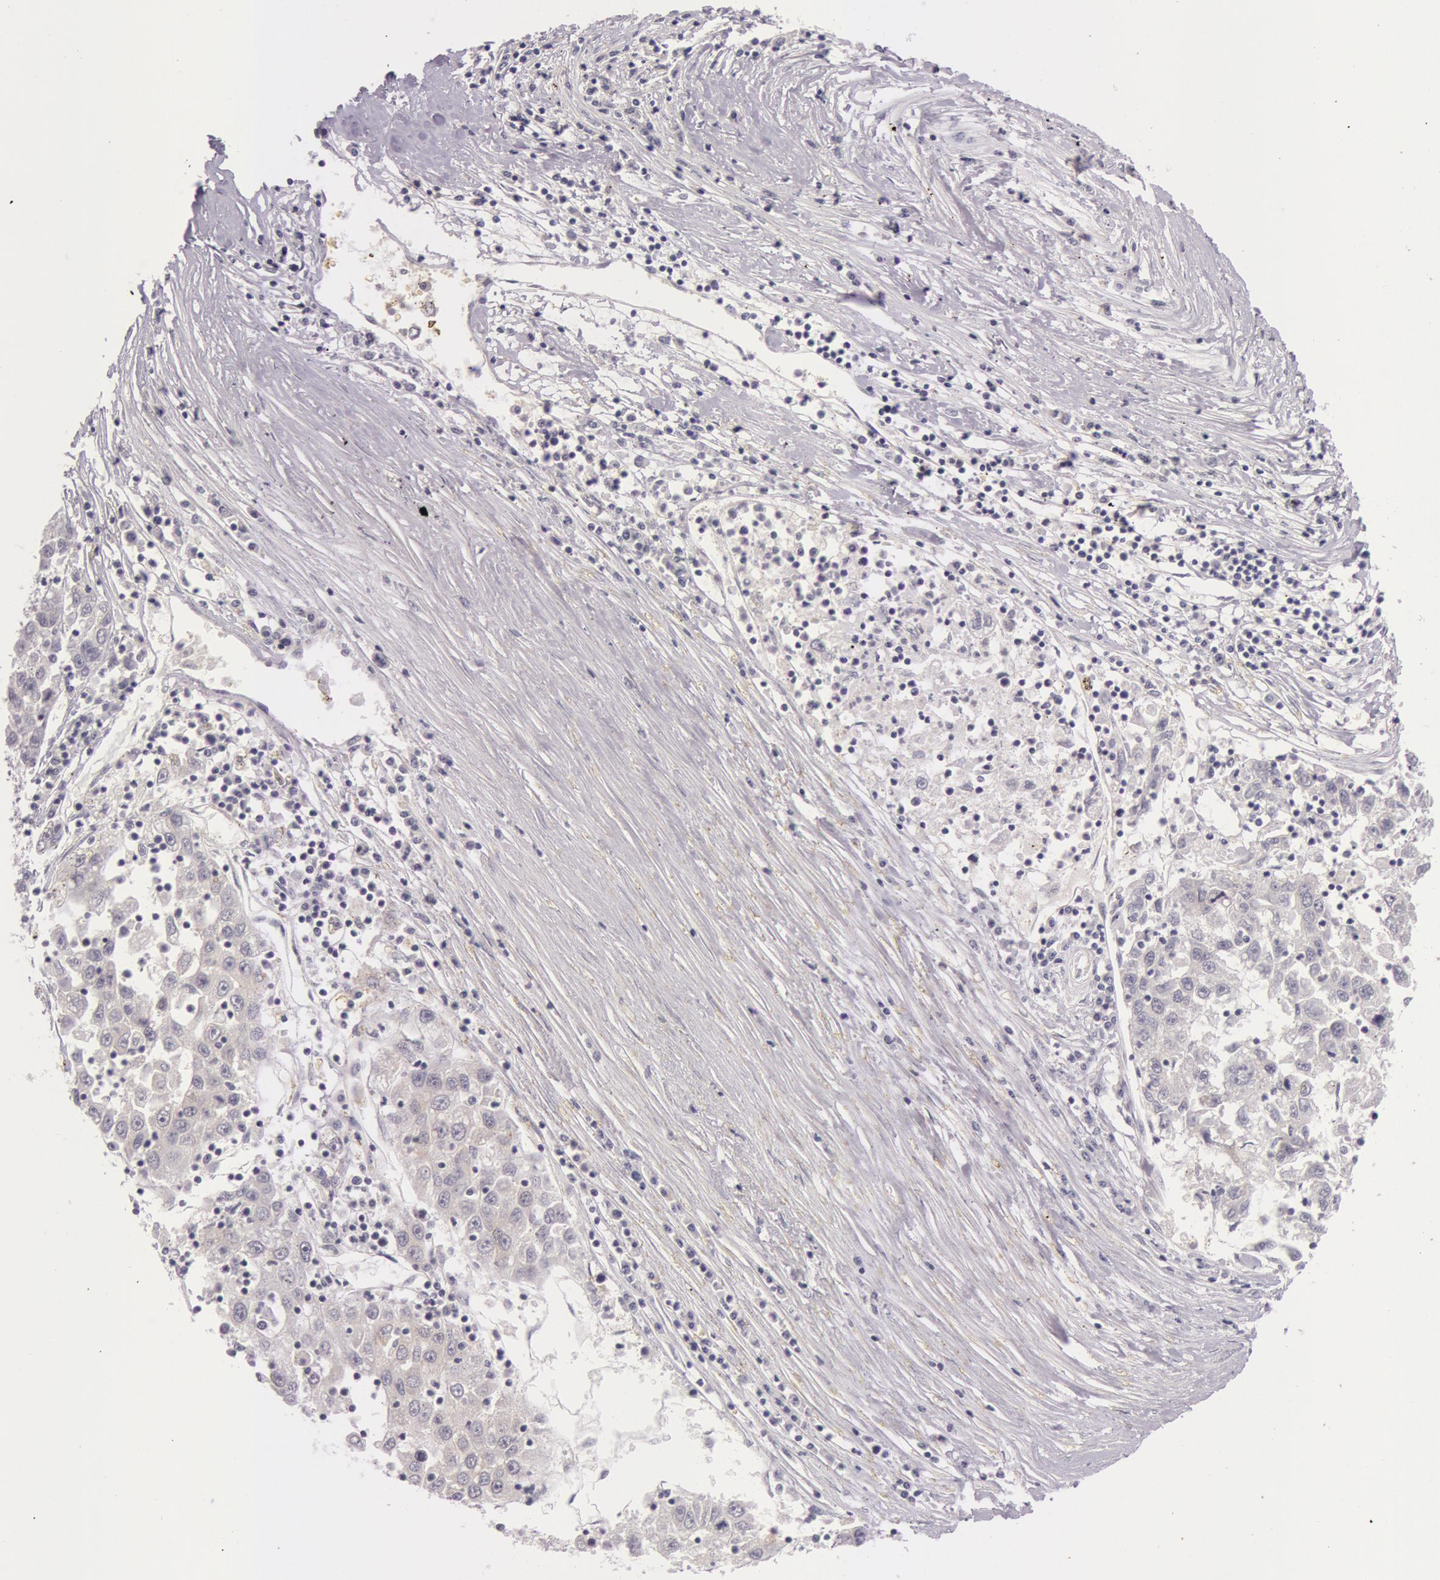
{"staining": {"intensity": "negative", "quantity": "none", "location": "none"}, "tissue": "liver cancer", "cell_type": "Tumor cells", "image_type": "cancer", "snomed": [{"axis": "morphology", "description": "Carcinoma, Hepatocellular, NOS"}, {"axis": "topography", "description": "Liver"}], "caption": "Immunohistochemical staining of human liver hepatocellular carcinoma exhibits no significant expression in tumor cells.", "gene": "RBMY1F", "patient": {"sex": "male", "age": 49}}